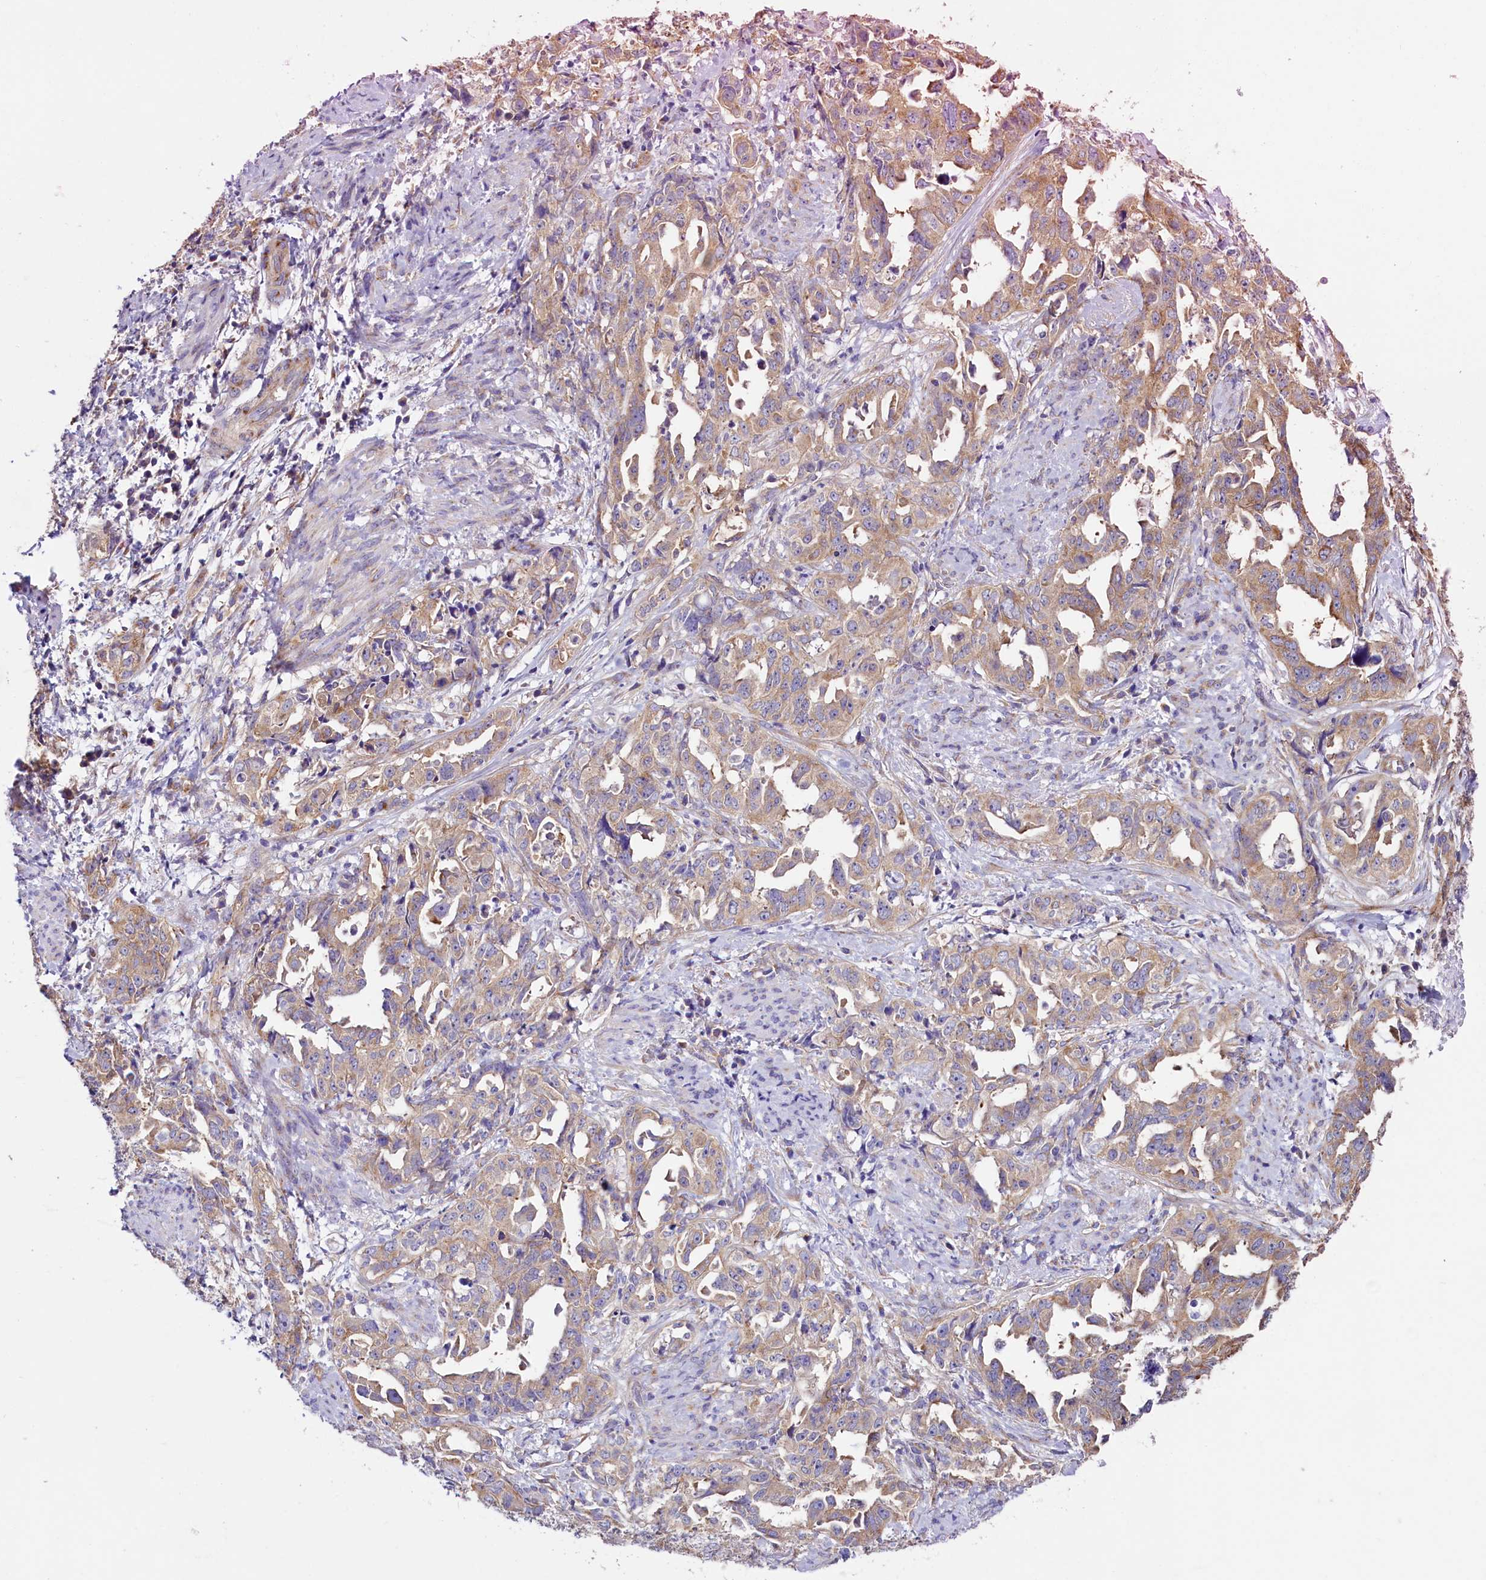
{"staining": {"intensity": "weak", "quantity": ">75%", "location": "cytoplasmic/membranous"}, "tissue": "endometrial cancer", "cell_type": "Tumor cells", "image_type": "cancer", "snomed": [{"axis": "morphology", "description": "Adenocarcinoma, NOS"}, {"axis": "topography", "description": "Endometrium"}], "caption": "Immunohistochemistry (IHC) (DAB) staining of endometrial cancer reveals weak cytoplasmic/membranous protein positivity in approximately >75% of tumor cells.", "gene": "GPR21", "patient": {"sex": "female", "age": 65}}